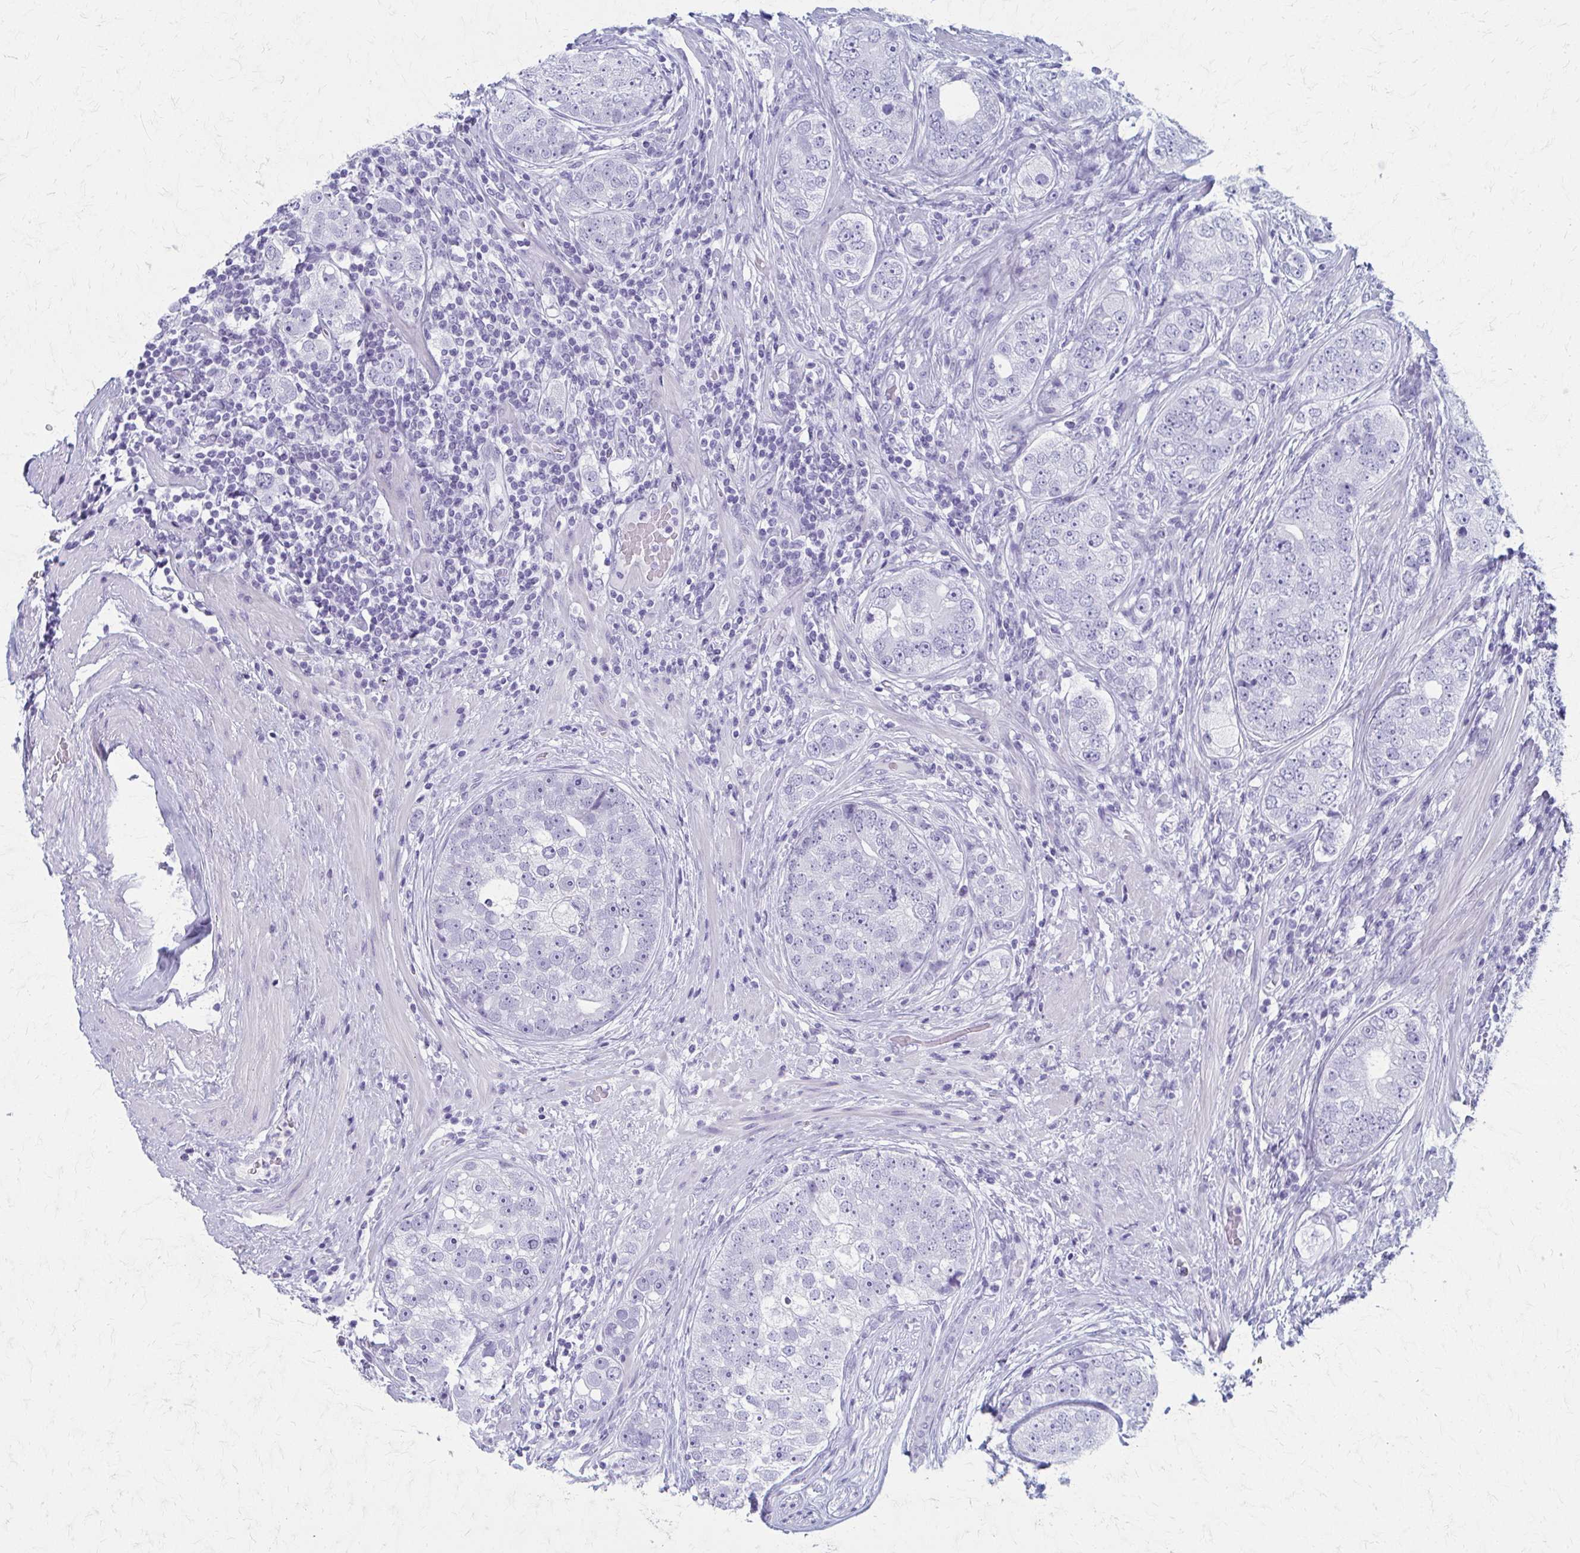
{"staining": {"intensity": "negative", "quantity": "none", "location": "none"}, "tissue": "prostate cancer", "cell_type": "Tumor cells", "image_type": "cancer", "snomed": [{"axis": "morphology", "description": "Adenocarcinoma, High grade"}, {"axis": "topography", "description": "Prostate"}], "caption": "This is an immunohistochemistry micrograph of prostate cancer. There is no positivity in tumor cells.", "gene": "CELF5", "patient": {"sex": "male", "age": 60}}